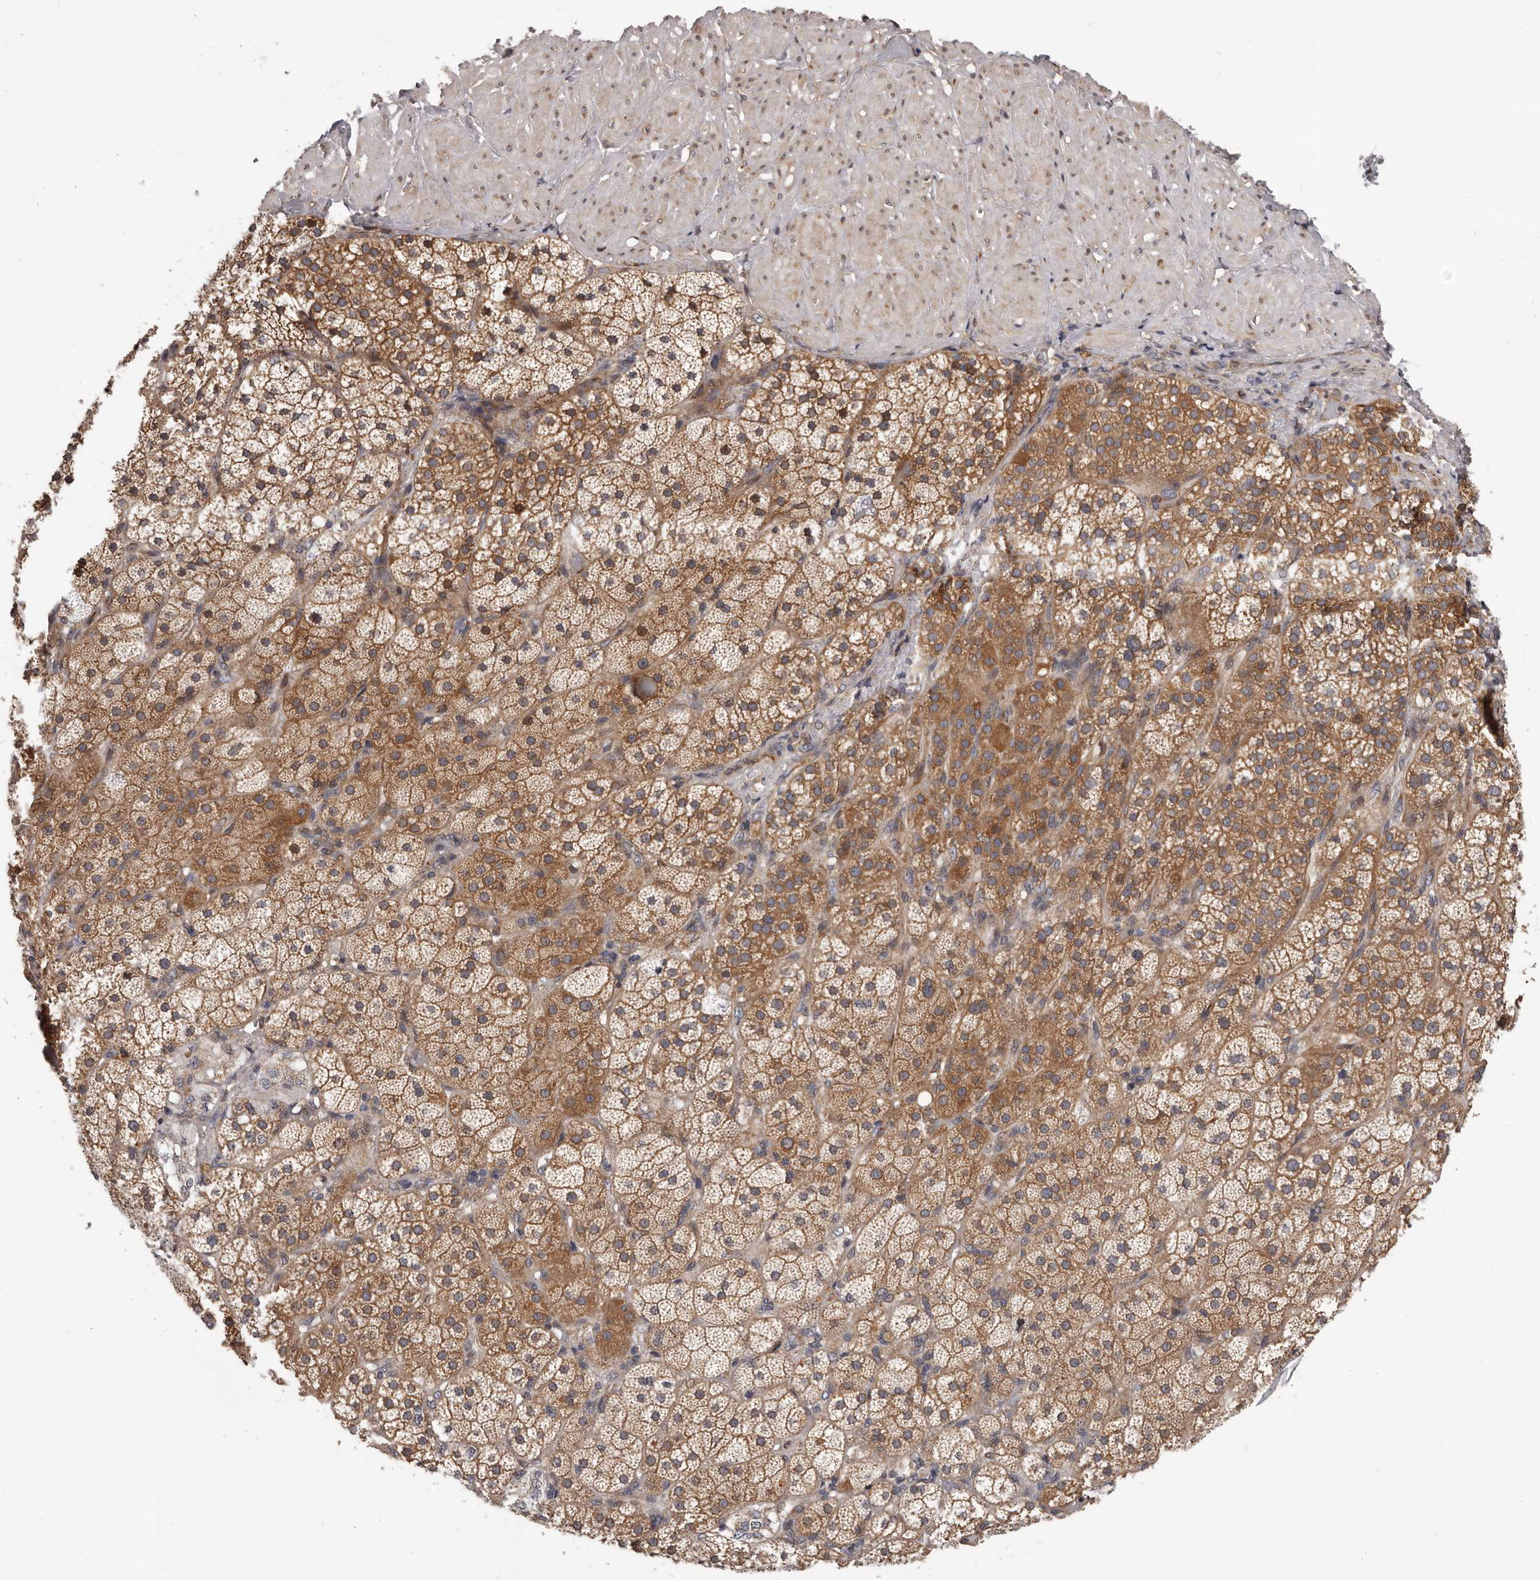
{"staining": {"intensity": "moderate", "quantity": ">75%", "location": "cytoplasmic/membranous"}, "tissue": "adrenal gland", "cell_type": "Glandular cells", "image_type": "normal", "snomed": [{"axis": "morphology", "description": "Normal tissue, NOS"}, {"axis": "topography", "description": "Adrenal gland"}], "caption": "A histopathology image of human adrenal gland stained for a protein exhibits moderate cytoplasmic/membranous brown staining in glandular cells. Nuclei are stained in blue.", "gene": "VPS37A", "patient": {"sex": "male", "age": 57}}